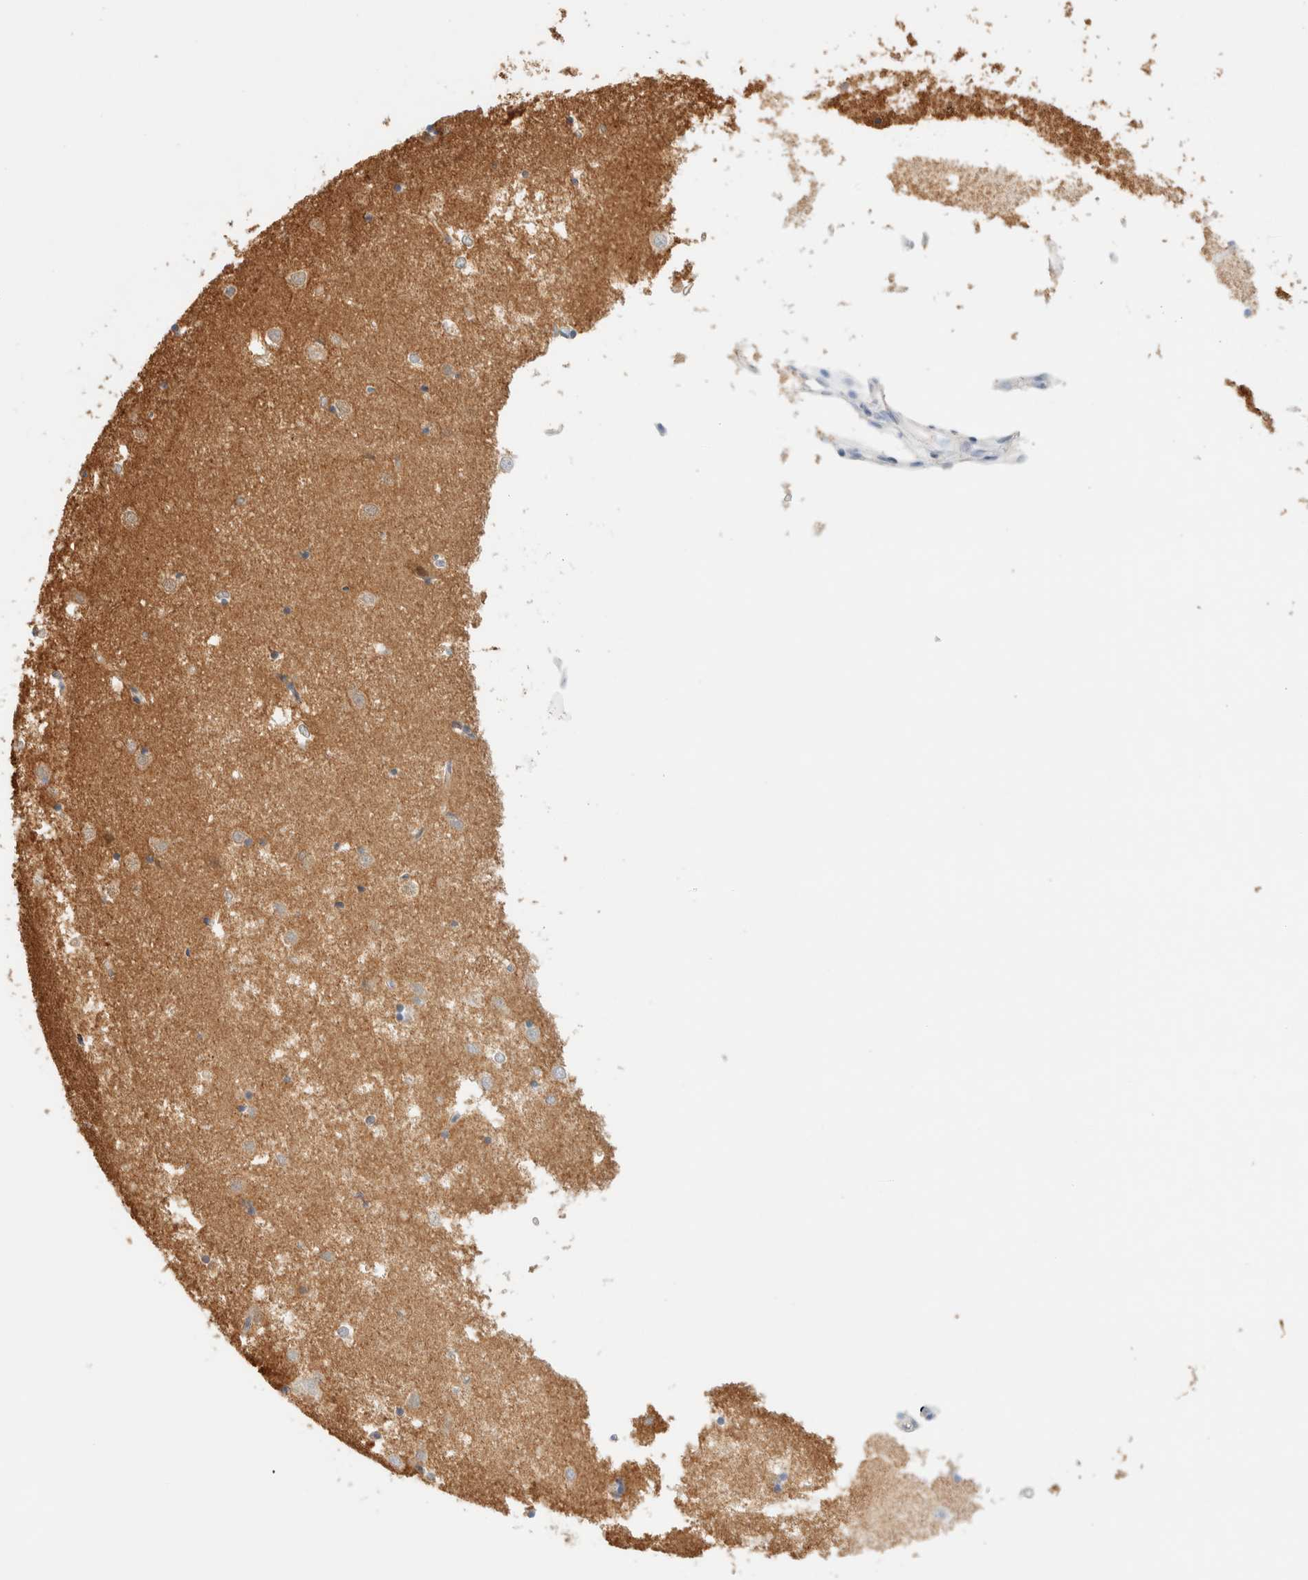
{"staining": {"intensity": "moderate", "quantity": "<25%", "location": "cytoplasmic/membranous"}, "tissue": "caudate", "cell_type": "Glial cells", "image_type": "normal", "snomed": [{"axis": "morphology", "description": "Normal tissue, NOS"}, {"axis": "topography", "description": "Lateral ventricle wall"}], "caption": "IHC photomicrograph of normal human caudate stained for a protein (brown), which exhibits low levels of moderate cytoplasmic/membranous positivity in approximately <25% of glial cells.", "gene": "ZBTB37", "patient": {"sex": "male", "age": 45}}